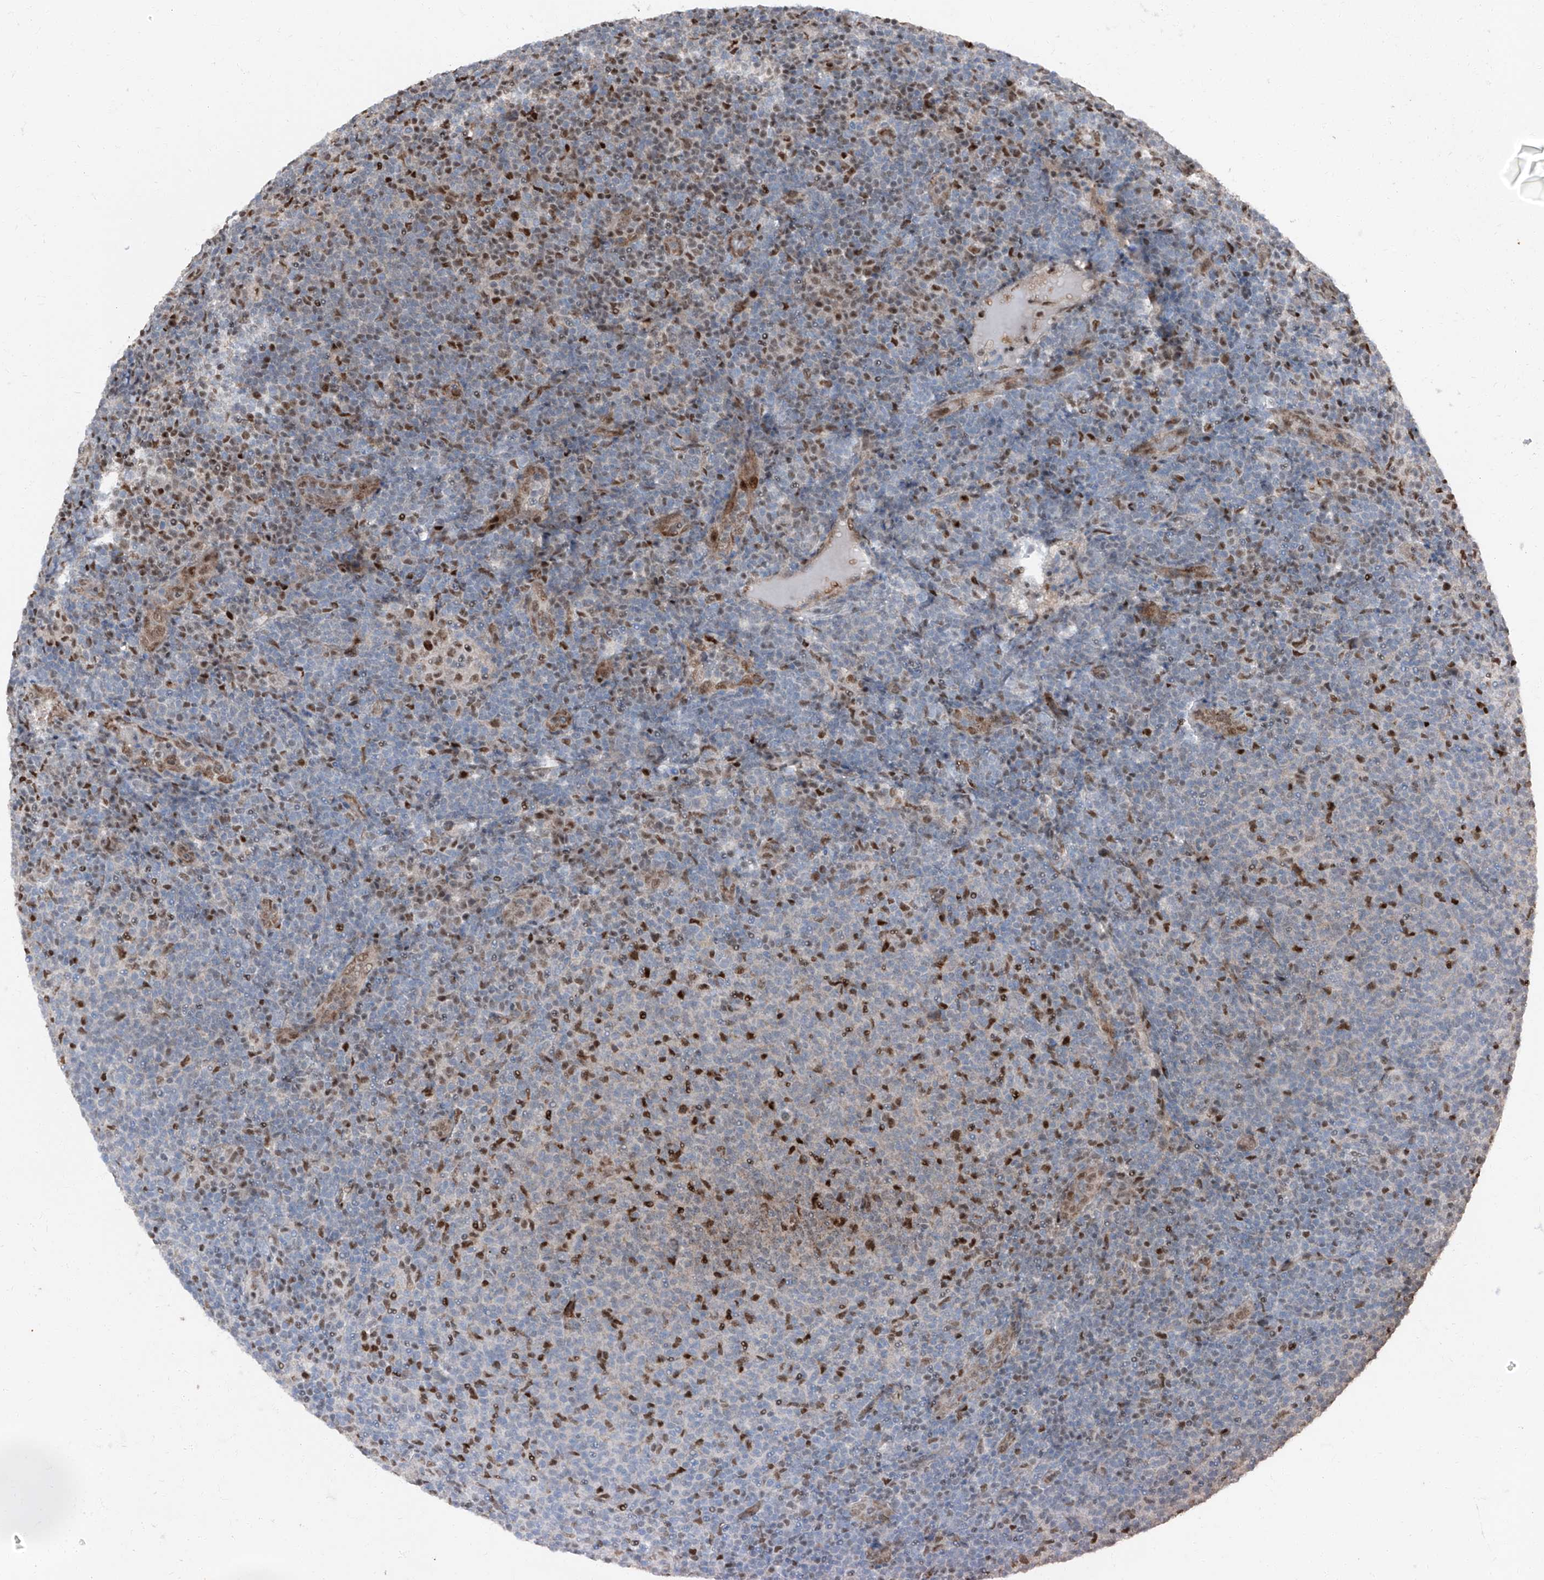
{"staining": {"intensity": "strong", "quantity": "<25%", "location": "nuclear"}, "tissue": "lymphoma", "cell_type": "Tumor cells", "image_type": "cancer", "snomed": [{"axis": "morphology", "description": "Malignant lymphoma, non-Hodgkin's type, Low grade"}, {"axis": "topography", "description": "Lymph node"}], "caption": "A high-resolution micrograph shows IHC staining of malignant lymphoma, non-Hodgkin's type (low-grade), which displays strong nuclear staining in about <25% of tumor cells. (DAB (3,3'-diaminobenzidine) IHC, brown staining for protein, blue staining for nuclei).", "gene": "FKBP5", "patient": {"sex": "male", "age": 66}}